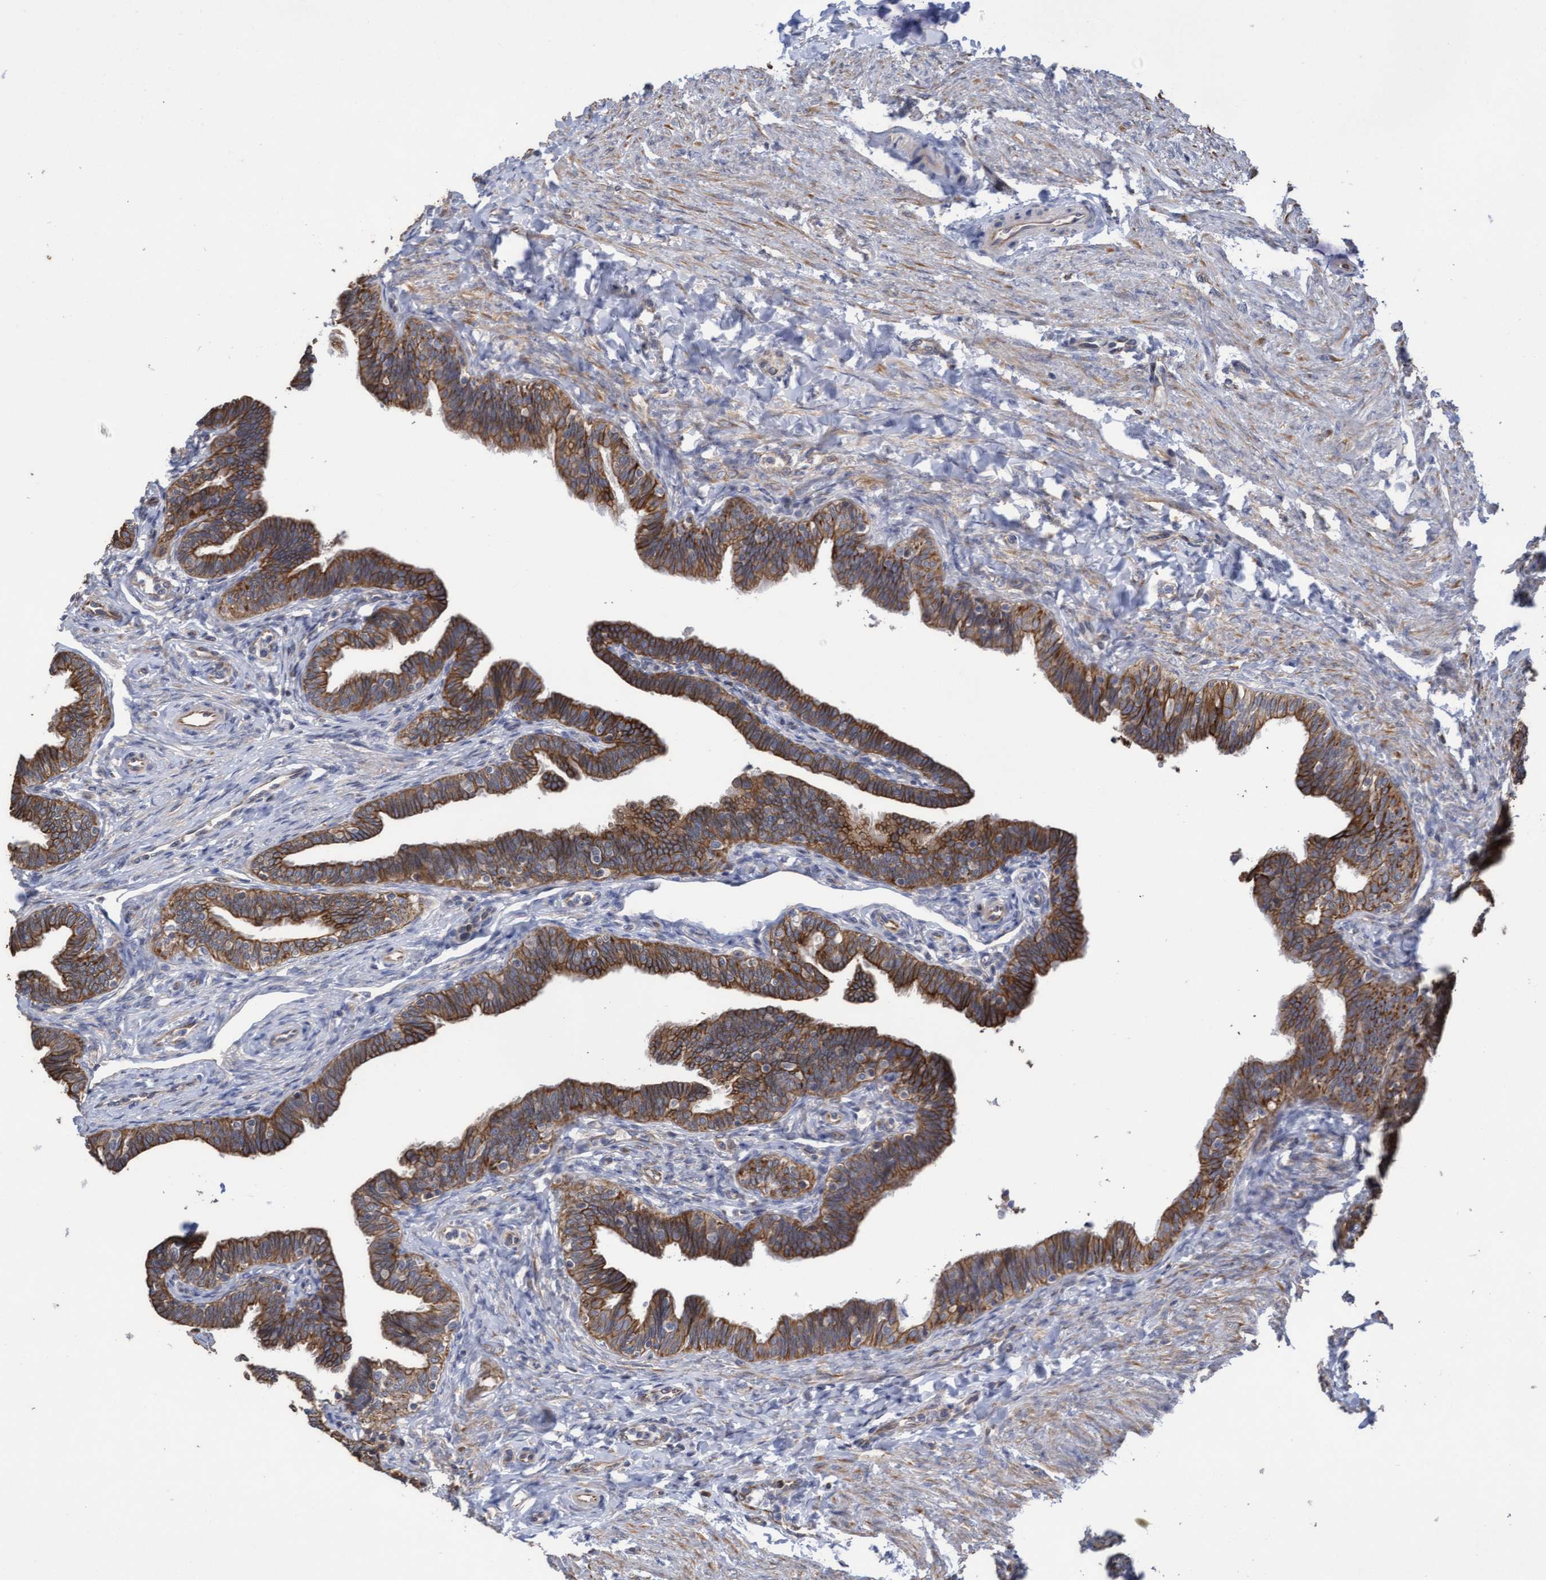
{"staining": {"intensity": "moderate", "quantity": ">75%", "location": "cytoplasmic/membranous"}, "tissue": "fallopian tube", "cell_type": "Glandular cells", "image_type": "normal", "snomed": [{"axis": "morphology", "description": "Normal tissue, NOS"}, {"axis": "topography", "description": "Fallopian tube"}, {"axis": "topography", "description": "Ovary"}], "caption": "Immunohistochemistry histopathology image of unremarkable fallopian tube: human fallopian tube stained using immunohistochemistry reveals medium levels of moderate protein expression localized specifically in the cytoplasmic/membranous of glandular cells, appearing as a cytoplasmic/membranous brown color.", "gene": "KRT24", "patient": {"sex": "female", "age": 23}}